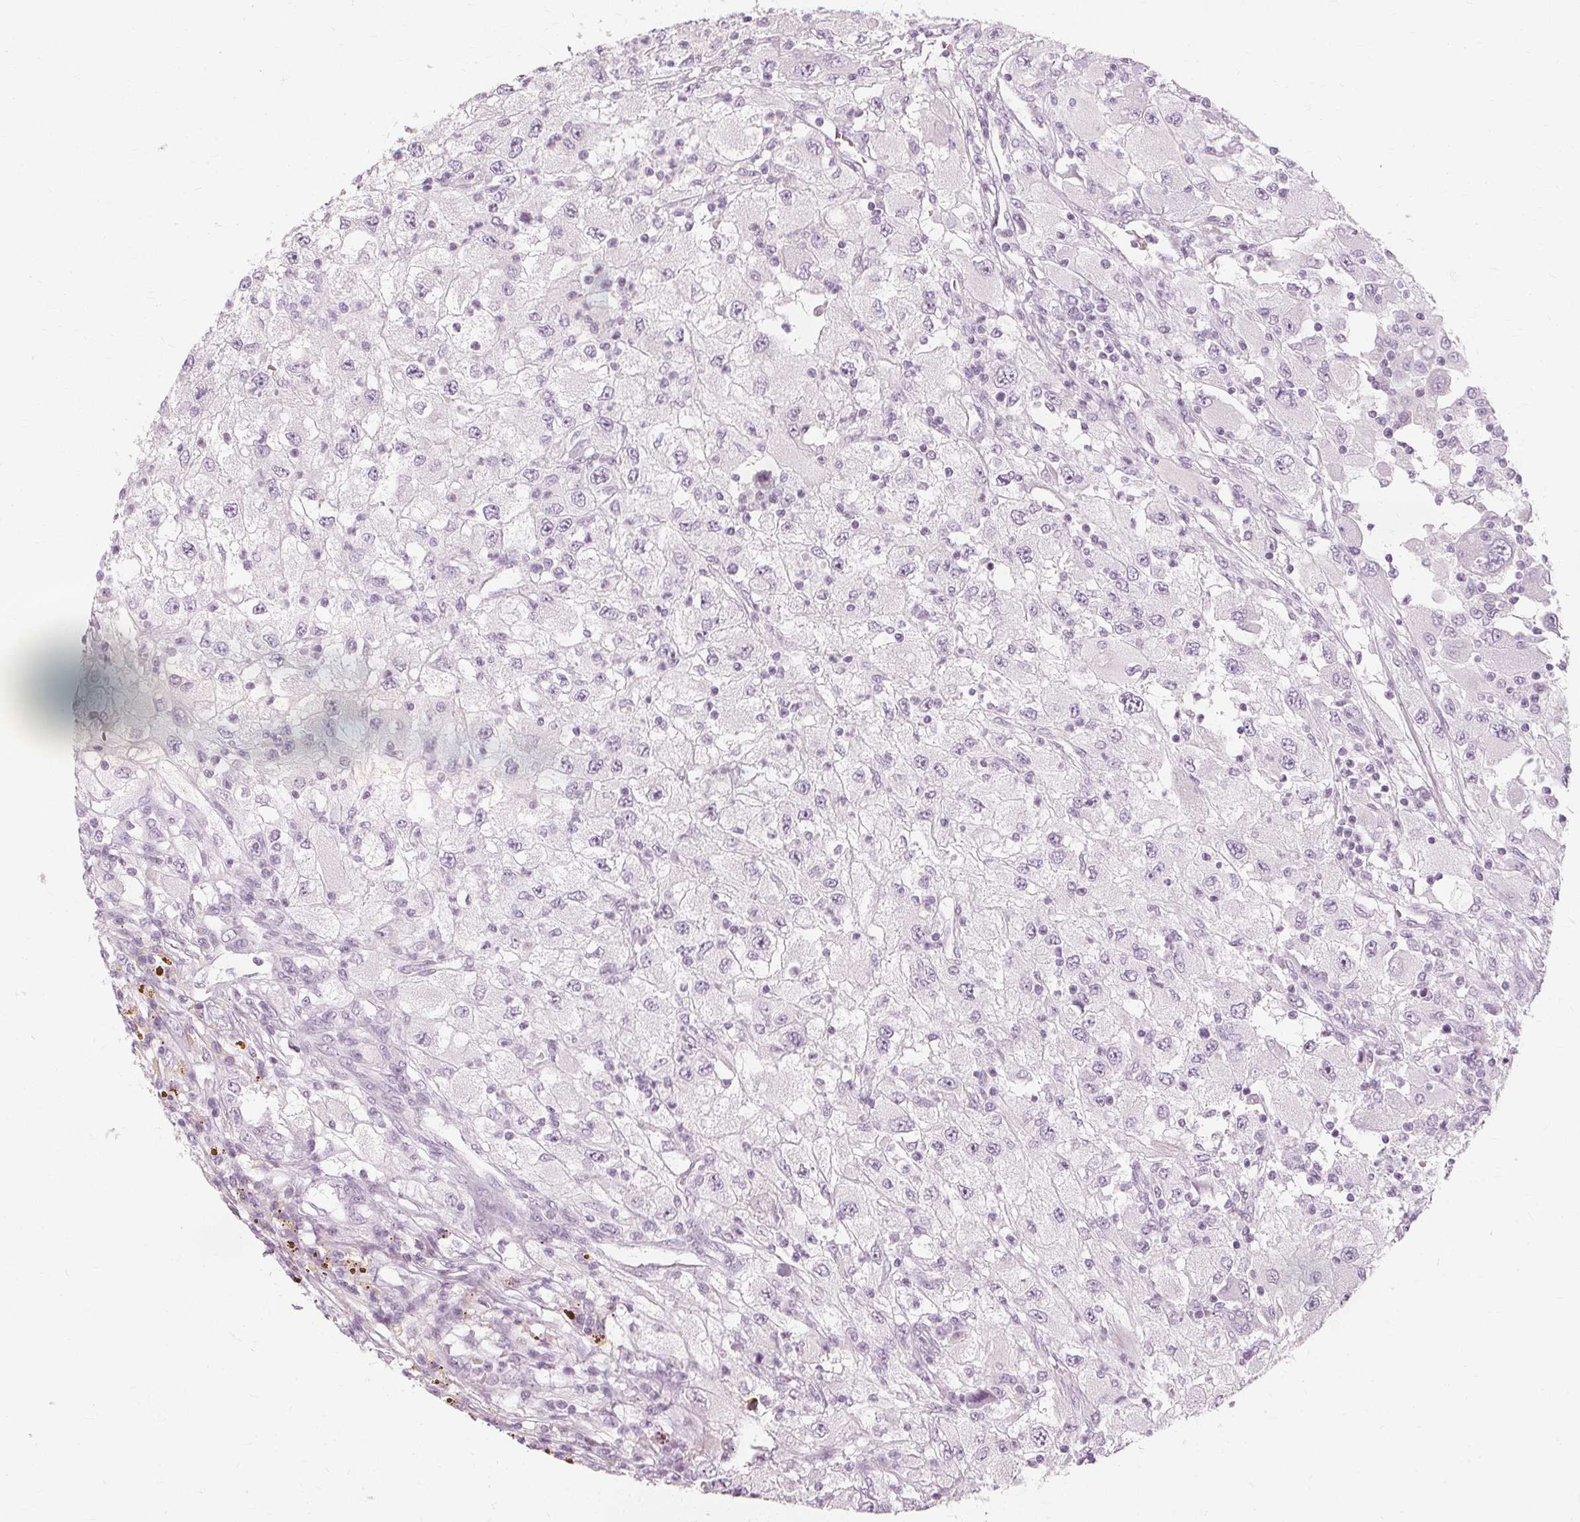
{"staining": {"intensity": "negative", "quantity": "none", "location": "none"}, "tissue": "renal cancer", "cell_type": "Tumor cells", "image_type": "cancer", "snomed": [{"axis": "morphology", "description": "Adenocarcinoma, NOS"}, {"axis": "topography", "description": "Kidney"}], "caption": "Tumor cells are negative for brown protein staining in adenocarcinoma (renal). (Stains: DAB (3,3'-diaminobenzidine) IHC with hematoxylin counter stain, Microscopy: brightfield microscopy at high magnification).", "gene": "MUC12", "patient": {"sex": "female", "age": 67}}